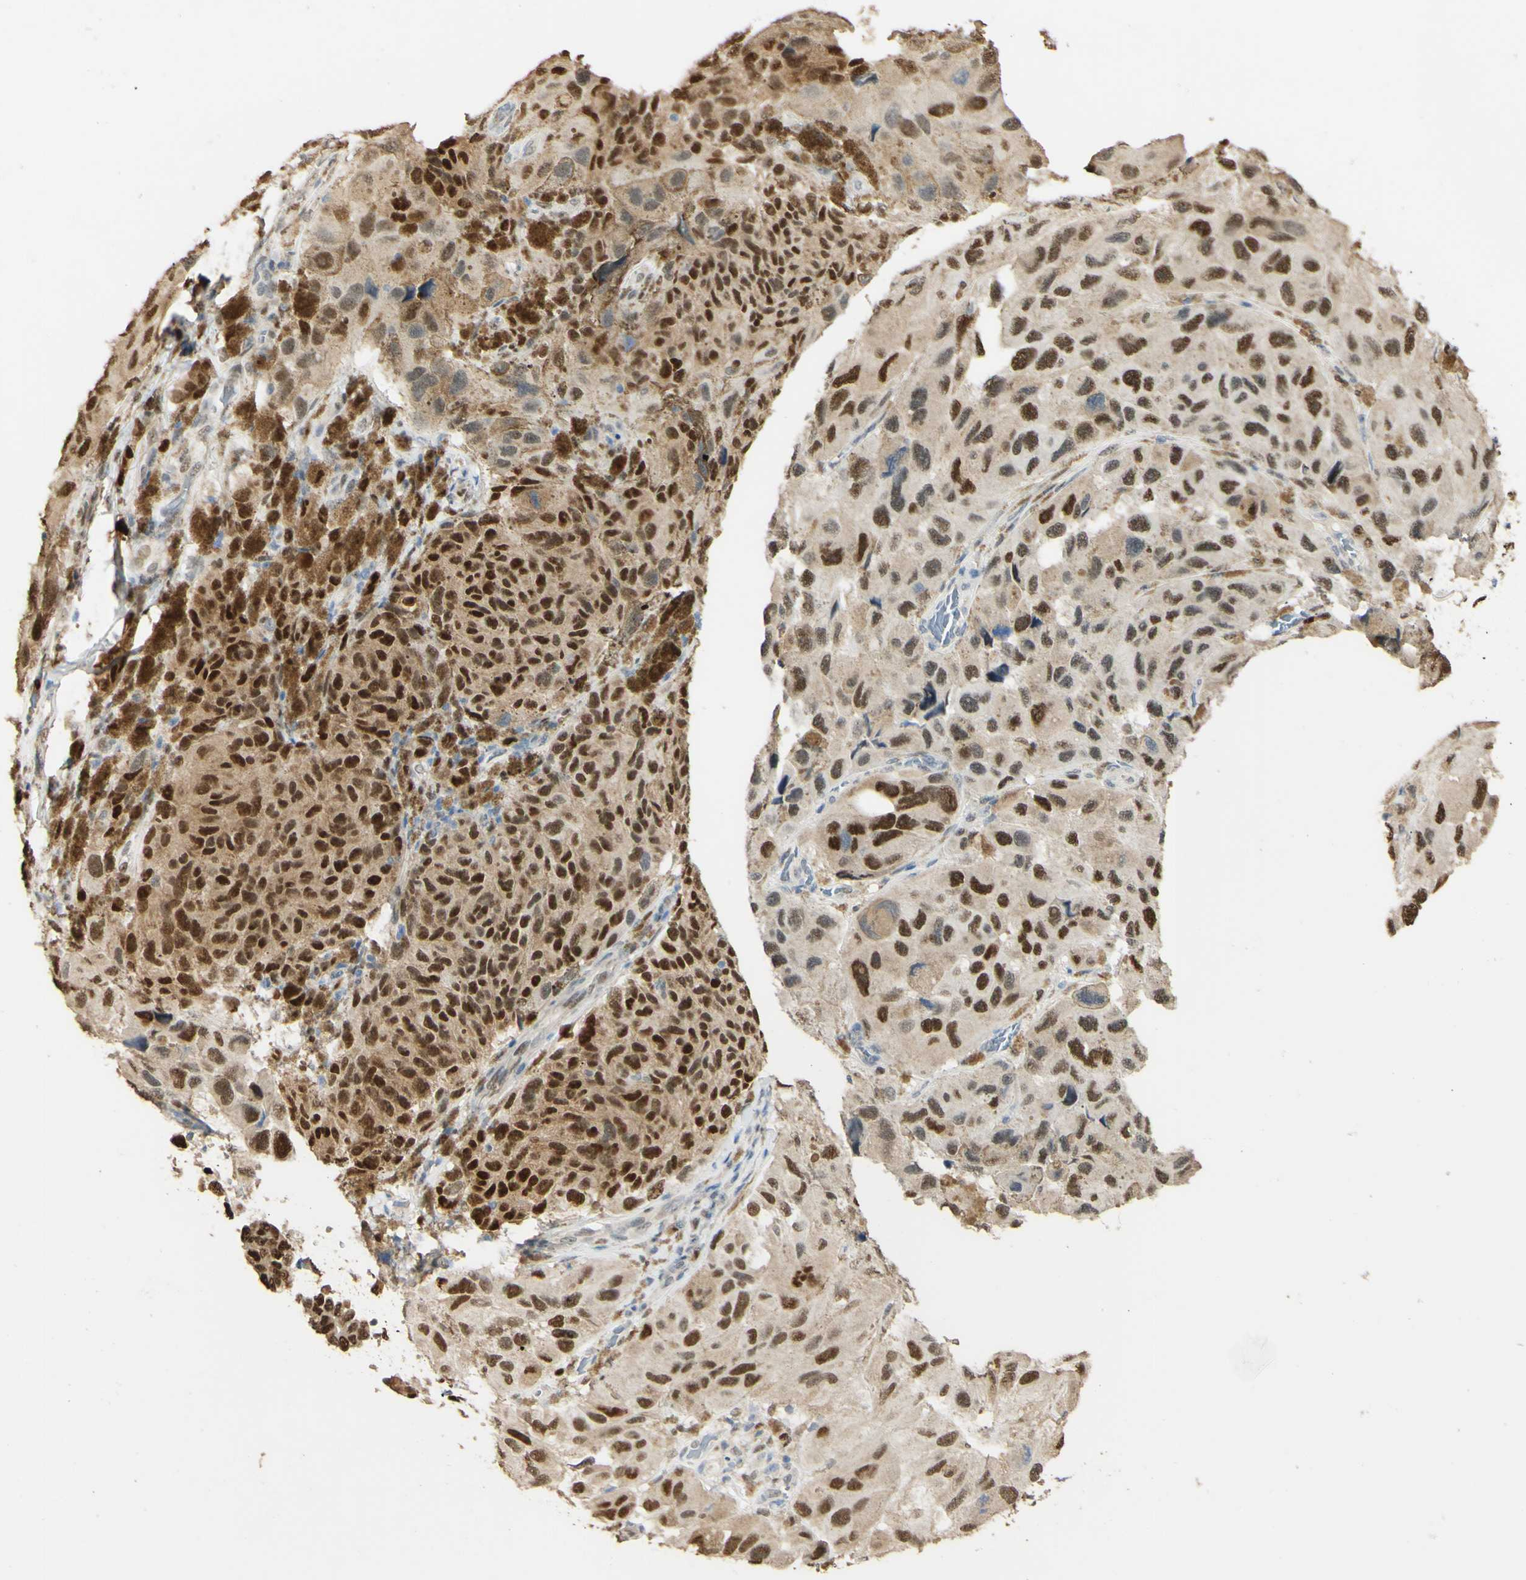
{"staining": {"intensity": "strong", "quantity": ">75%", "location": "cytoplasmic/membranous,nuclear"}, "tissue": "melanoma", "cell_type": "Tumor cells", "image_type": "cancer", "snomed": [{"axis": "morphology", "description": "Malignant melanoma, NOS"}, {"axis": "topography", "description": "Skin"}], "caption": "High-power microscopy captured an IHC micrograph of melanoma, revealing strong cytoplasmic/membranous and nuclear positivity in about >75% of tumor cells. (Stains: DAB in brown, nuclei in blue, Microscopy: brightfield microscopy at high magnification).", "gene": "MAP3K4", "patient": {"sex": "female", "age": 73}}